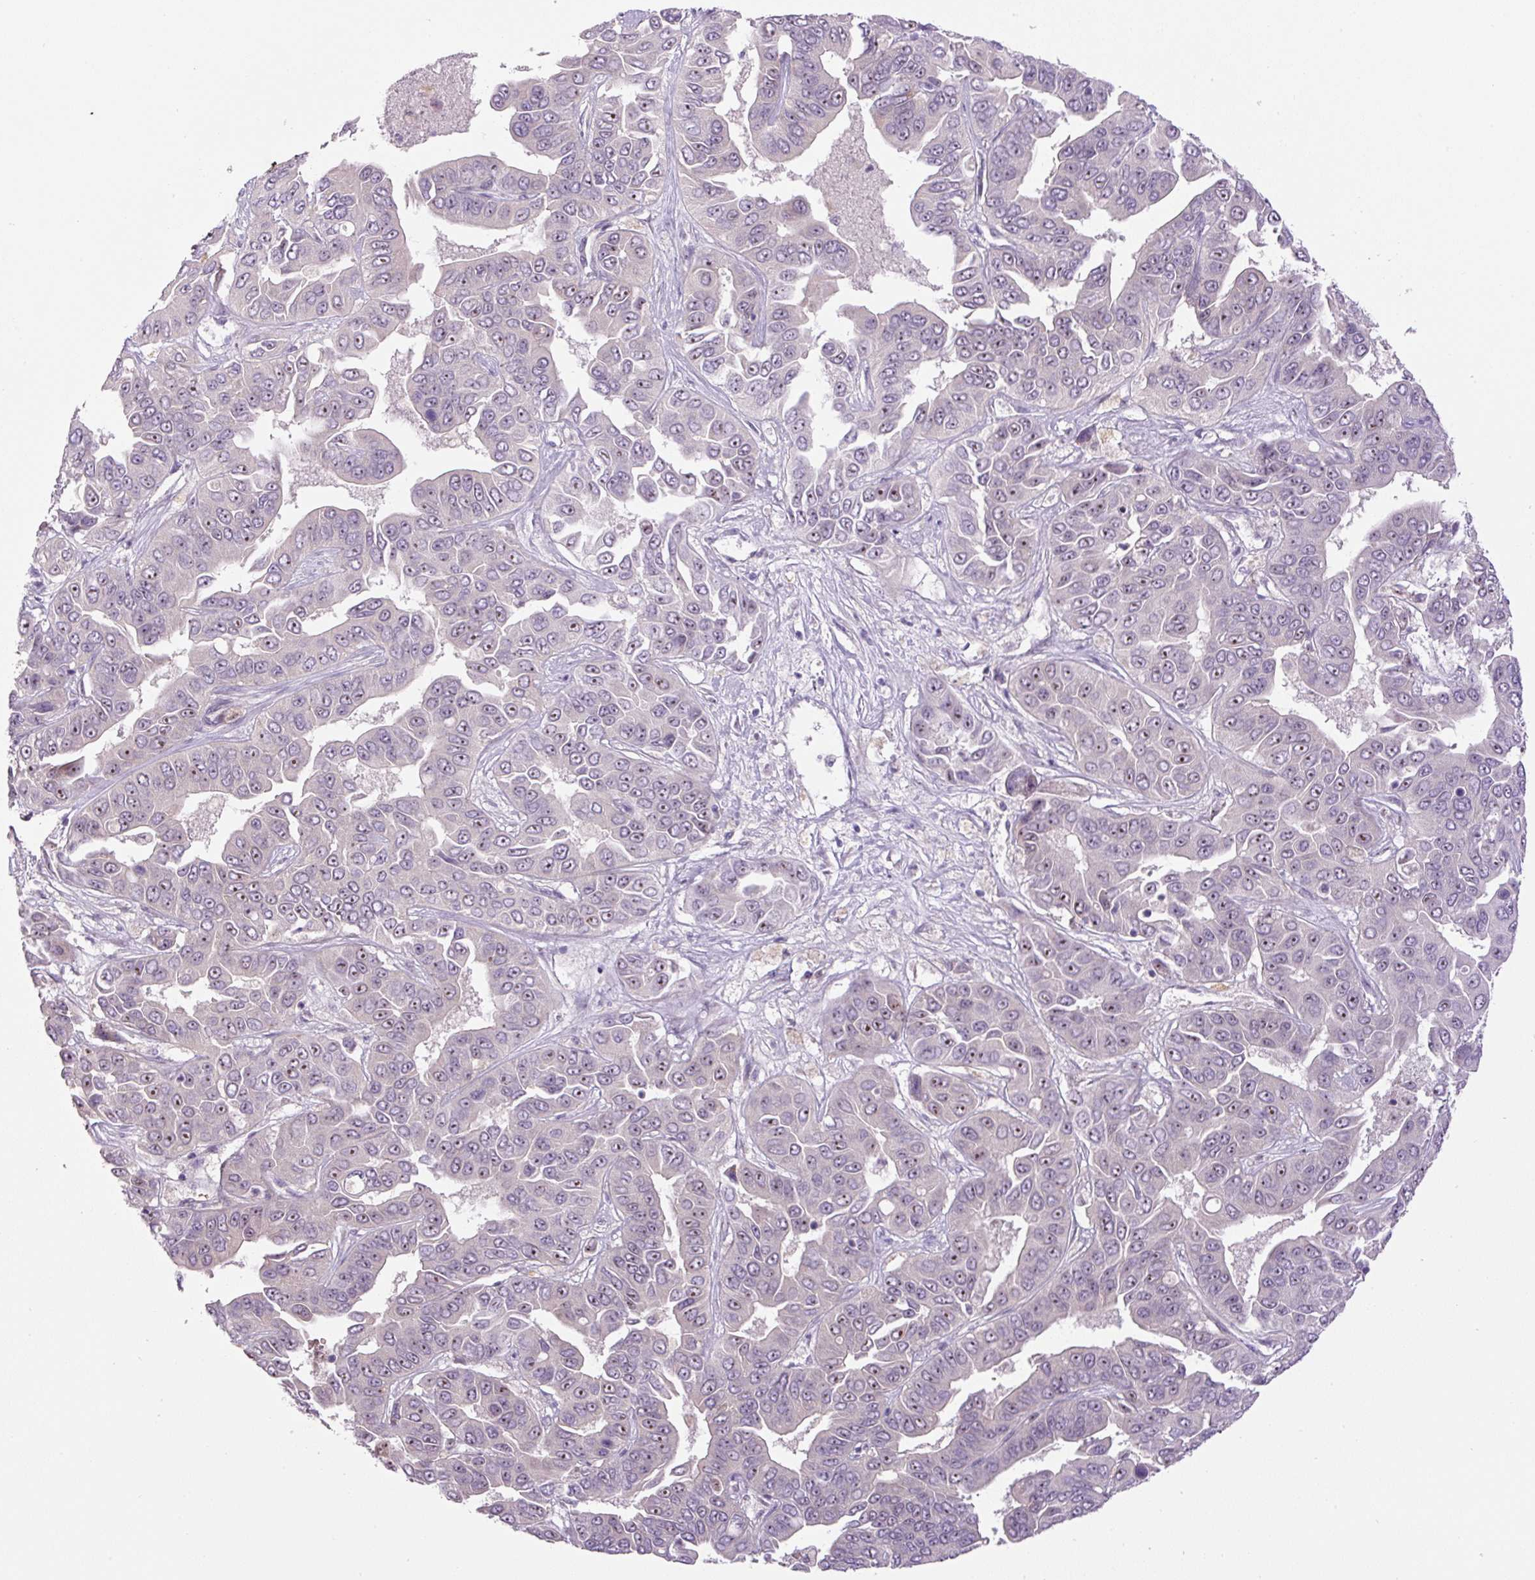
{"staining": {"intensity": "moderate", "quantity": "<25%", "location": "nuclear"}, "tissue": "liver cancer", "cell_type": "Tumor cells", "image_type": "cancer", "snomed": [{"axis": "morphology", "description": "Cholangiocarcinoma"}, {"axis": "topography", "description": "Liver"}], "caption": "Human liver cholangiocarcinoma stained with a protein marker demonstrates moderate staining in tumor cells.", "gene": "TMEM151B", "patient": {"sex": "female", "age": 52}}